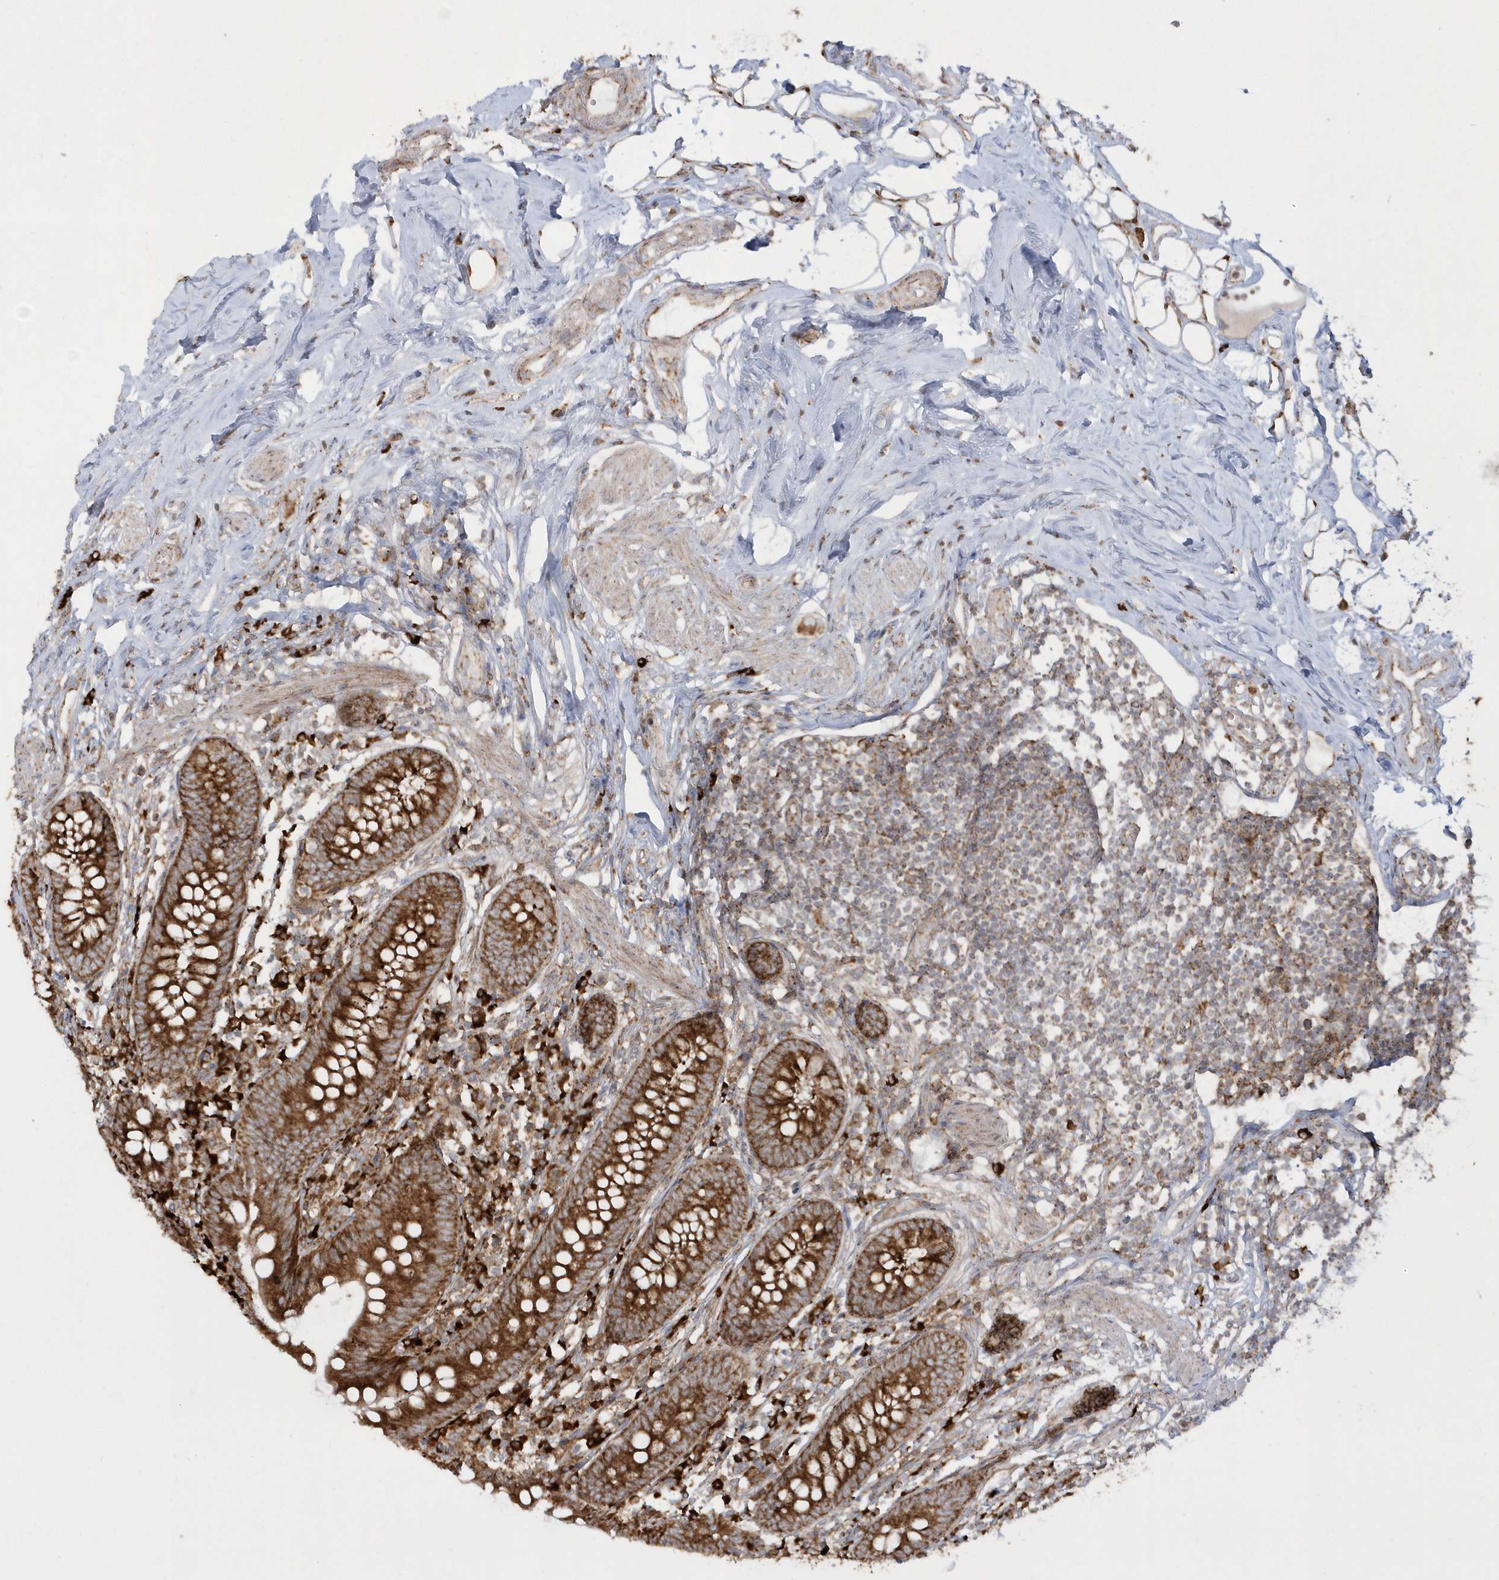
{"staining": {"intensity": "strong", "quantity": ">75%", "location": "cytoplasmic/membranous"}, "tissue": "appendix", "cell_type": "Glandular cells", "image_type": "normal", "snomed": [{"axis": "morphology", "description": "Normal tissue, NOS"}, {"axis": "topography", "description": "Appendix"}], "caption": "Protein staining demonstrates strong cytoplasmic/membranous positivity in about >75% of glandular cells in benign appendix.", "gene": "SH3BP2", "patient": {"sex": "female", "age": 62}}